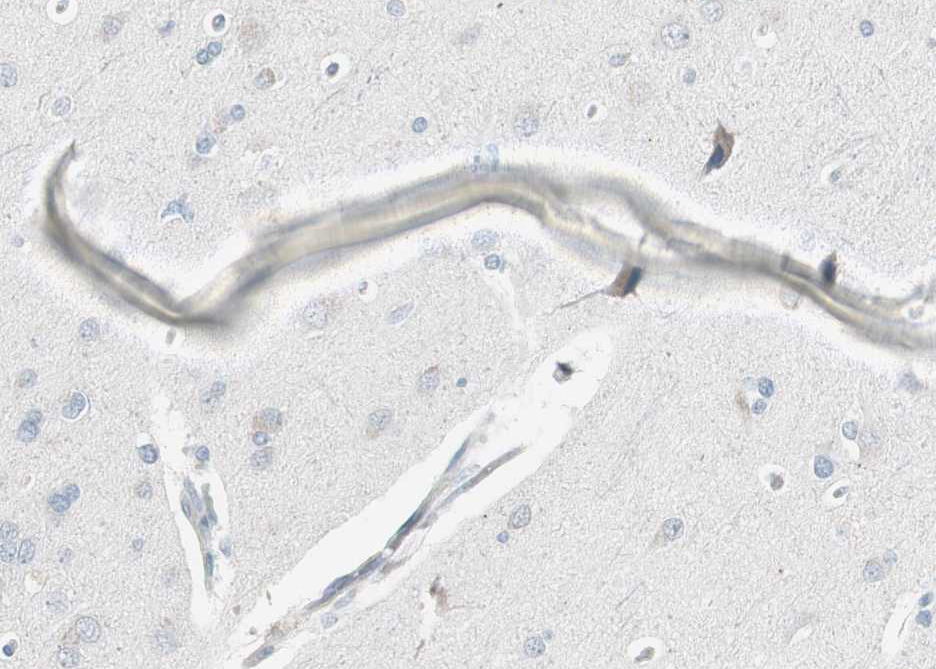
{"staining": {"intensity": "negative", "quantity": "none", "location": "none"}, "tissue": "cerebral cortex", "cell_type": "Endothelial cells", "image_type": "normal", "snomed": [{"axis": "morphology", "description": "Normal tissue, NOS"}, {"axis": "topography", "description": "Cerebral cortex"}], "caption": "This is an immunohistochemistry (IHC) histopathology image of unremarkable human cerebral cortex. There is no staining in endothelial cells.", "gene": "ZSCAN32", "patient": {"sex": "male", "age": 62}}